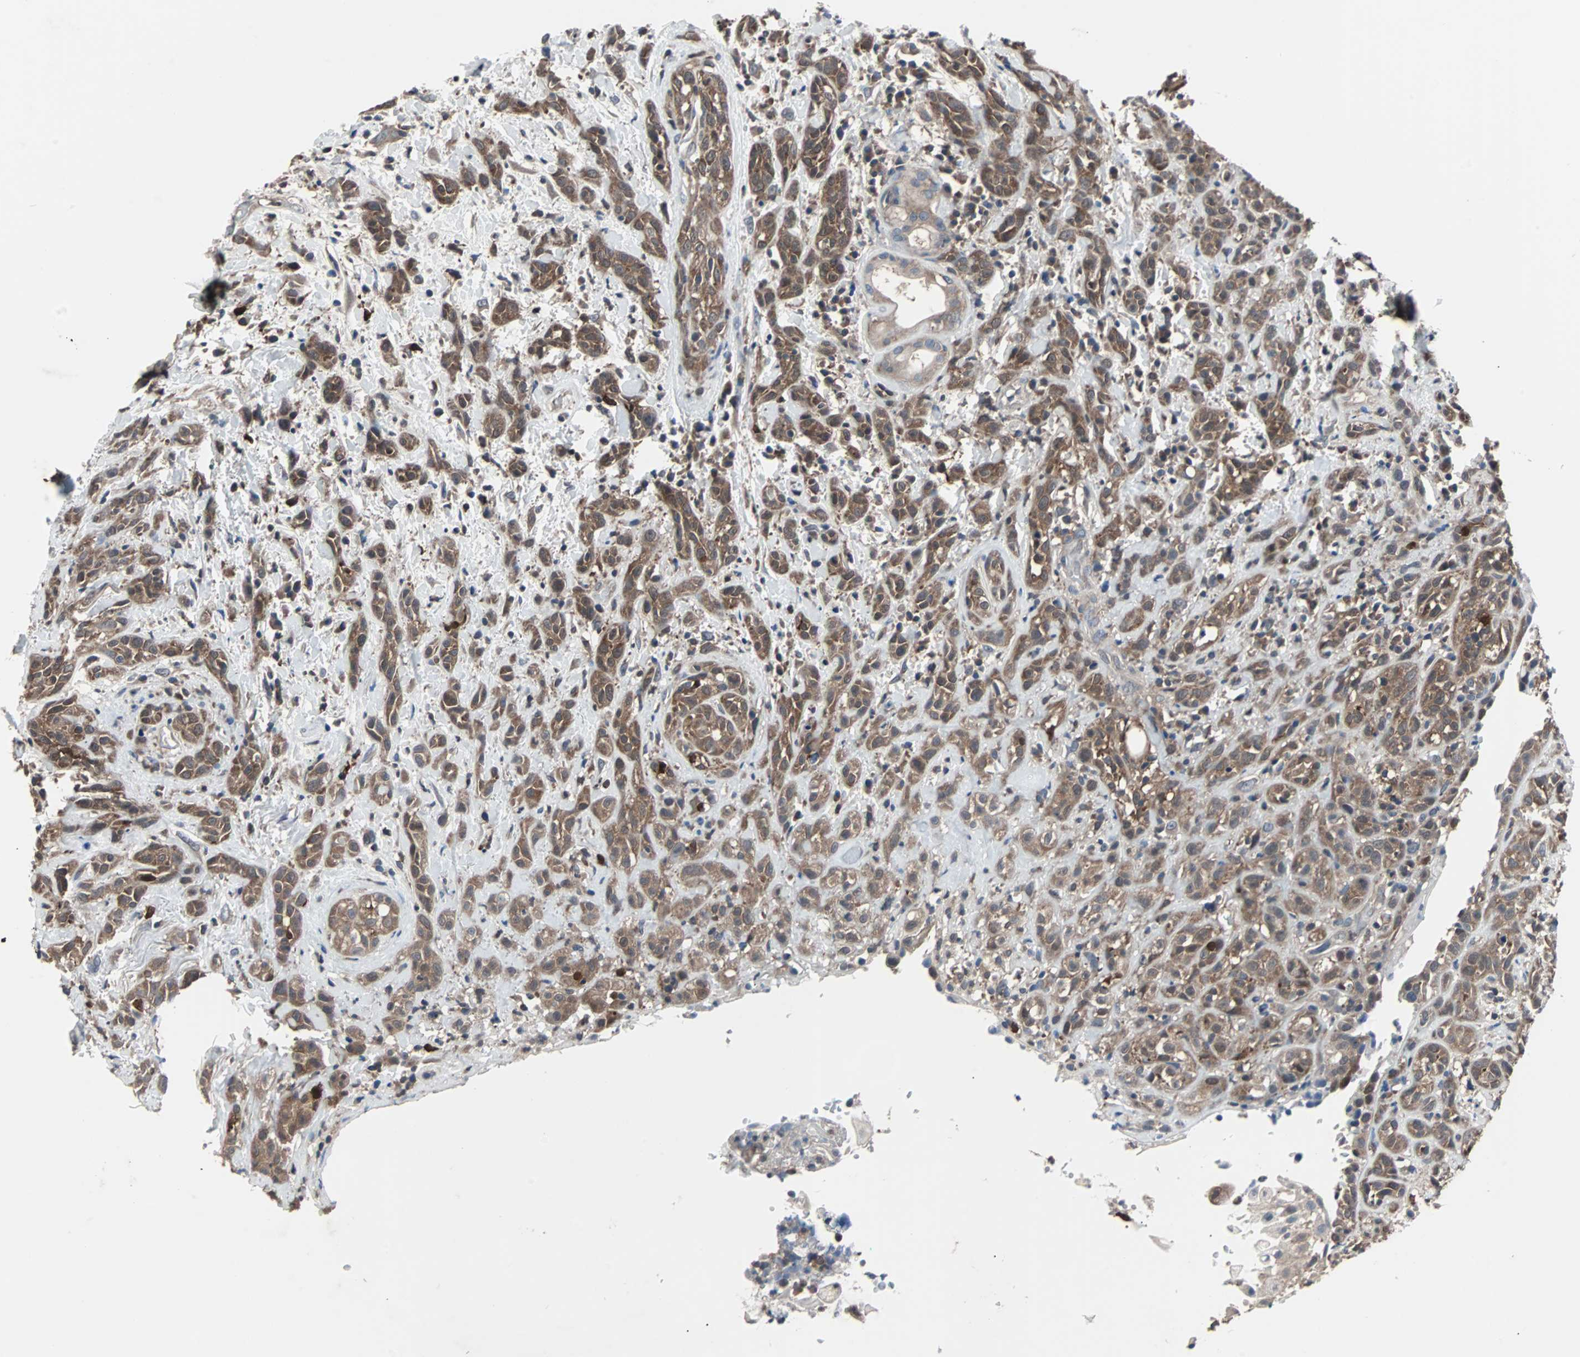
{"staining": {"intensity": "moderate", "quantity": ">75%", "location": "cytoplasmic/membranous"}, "tissue": "head and neck cancer", "cell_type": "Tumor cells", "image_type": "cancer", "snomed": [{"axis": "morphology", "description": "Squamous cell carcinoma, NOS"}, {"axis": "topography", "description": "Head-Neck"}], "caption": "A brown stain labels moderate cytoplasmic/membranous expression of a protein in human head and neck cancer tumor cells.", "gene": "PAK1", "patient": {"sex": "male", "age": 62}}